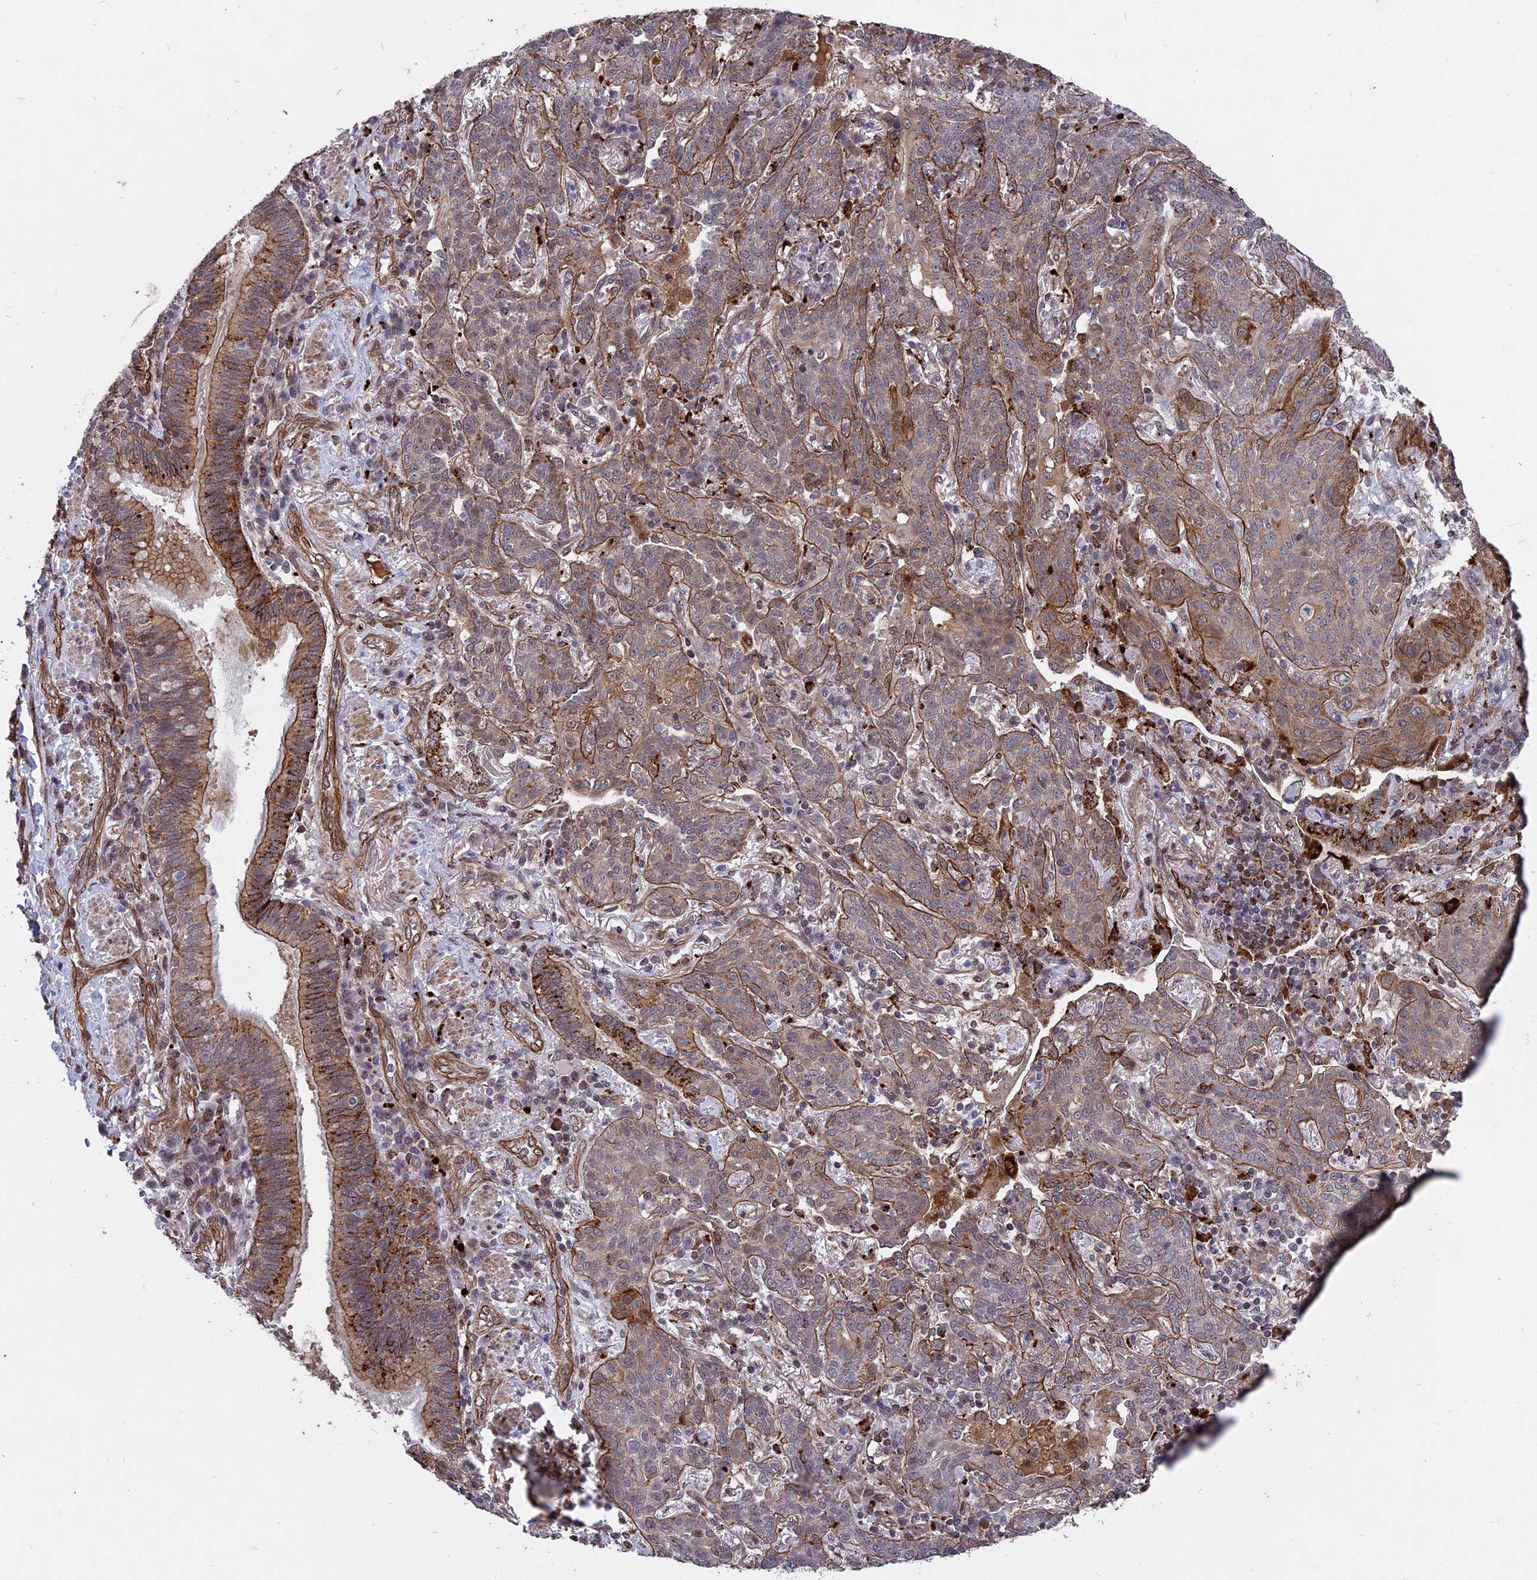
{"staining": {"intensity": "moderate", "quantity": "<25%", "location": "cytoplasmic/membranous"}, "tissue": "lung cancer", "cell_type": "Tumor cells", "image_type": "cancer", "snomed": [{"axis": "morphology", "description": "Squamous cell carcinoma, NOS"}, {"axis": "topography", "description": "Lung"}], "caption": "Lung squamous cell carcinoma was stained to show a protein in brown. There is low levels of moderate cytoplasmic/membranous positivity in approximately <25% of tumor cells.", "gene": "NOSIP", "patient": {"sex": "female", "age": 70}}